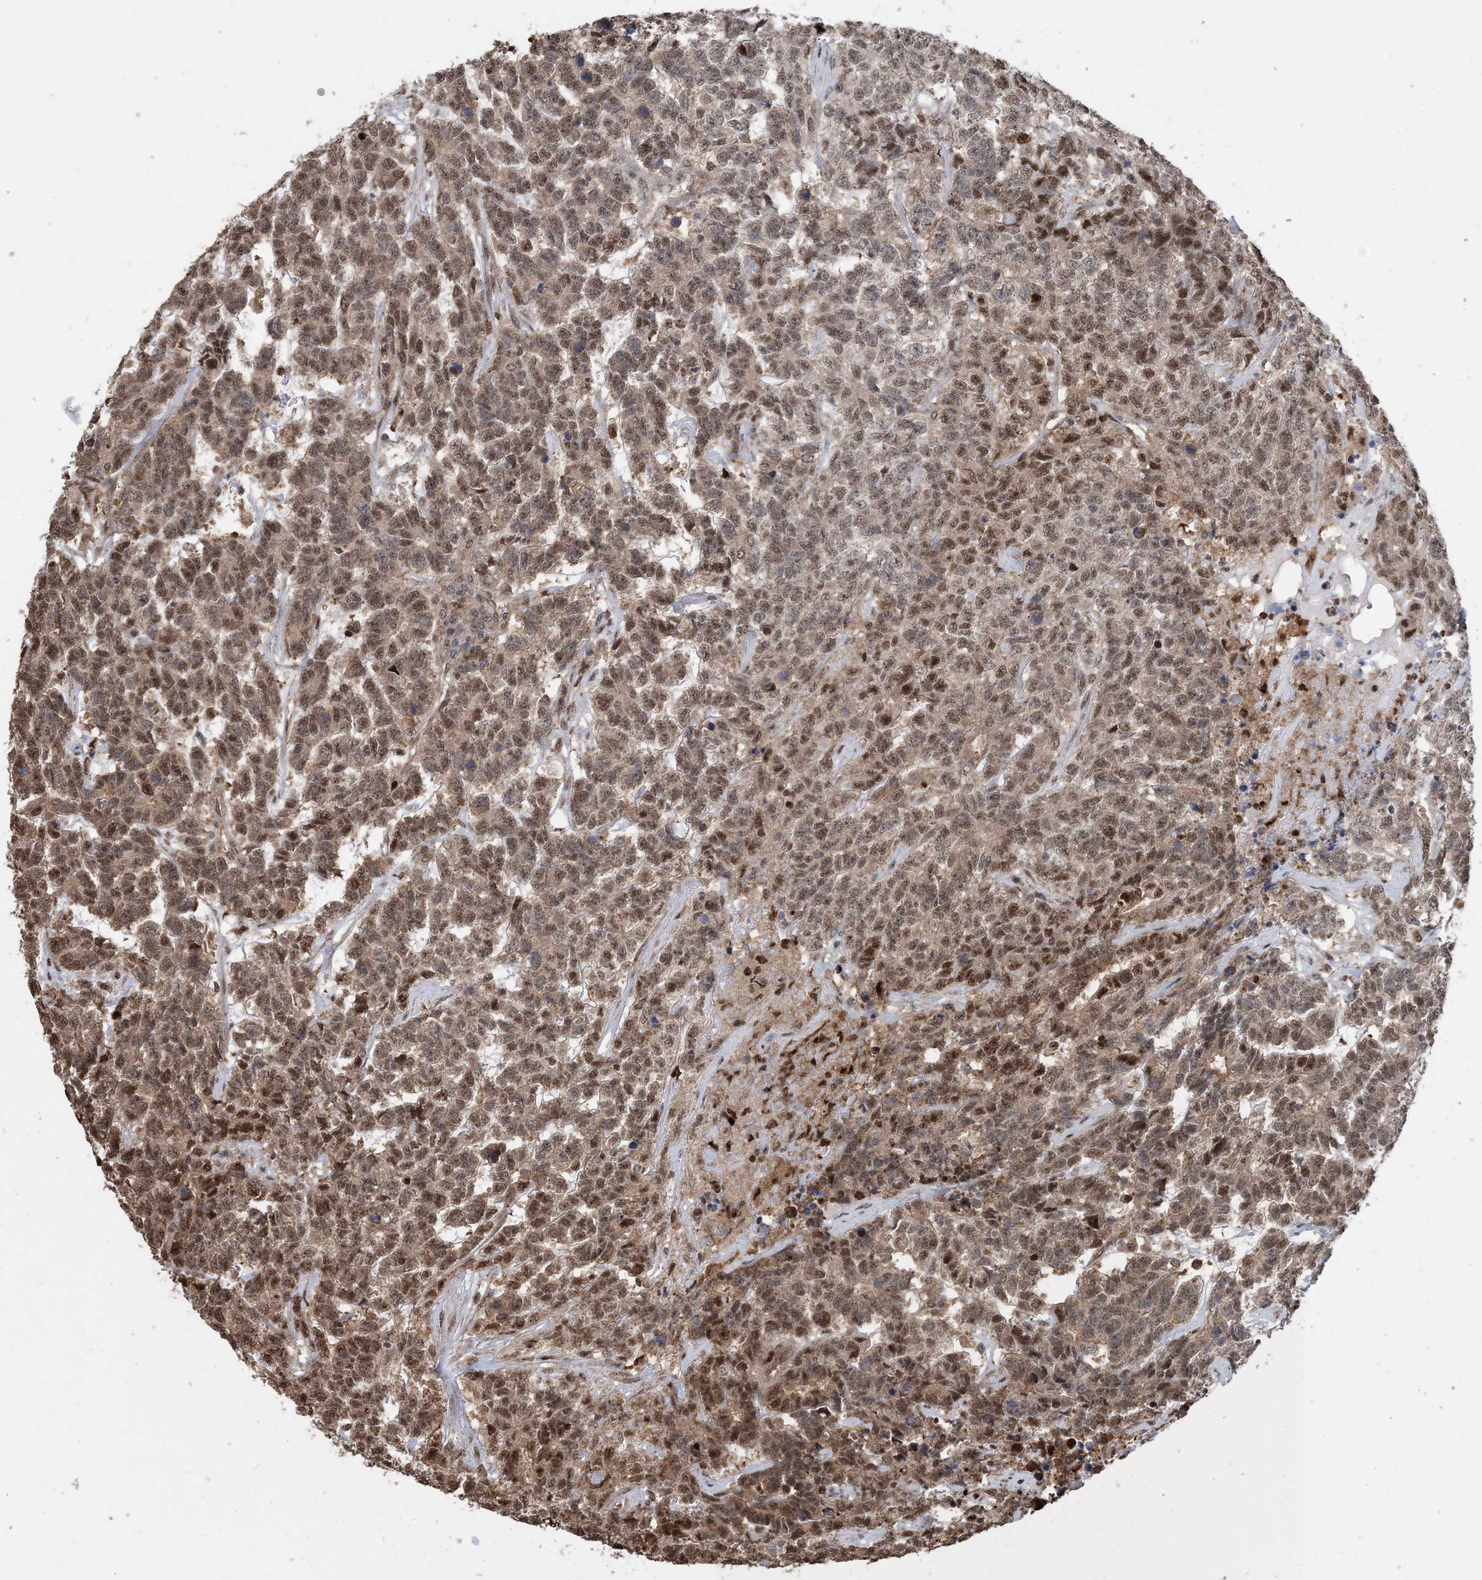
{"staining": {"intensity": "moderate", "quantity": ">75%", "location": "nuclear"}, "tissue": "testis cancer", "cell_type": "Tumor cells", "image_type": "cancer", "snomed": [{"axis": "morphology", "description": "Carcinoma, Embryonal, NOS"}, {"axis": "topography", "description": "Testis"}], "caption": "Protein expression analysis of human testis embryonal carcinoma reveals moderate nuclear staining in approximately >75% of tumor cells. Nuclei are stained in blue.", "gene": "HSPA1A", "patient": {"sex": "male", "age": 26}}